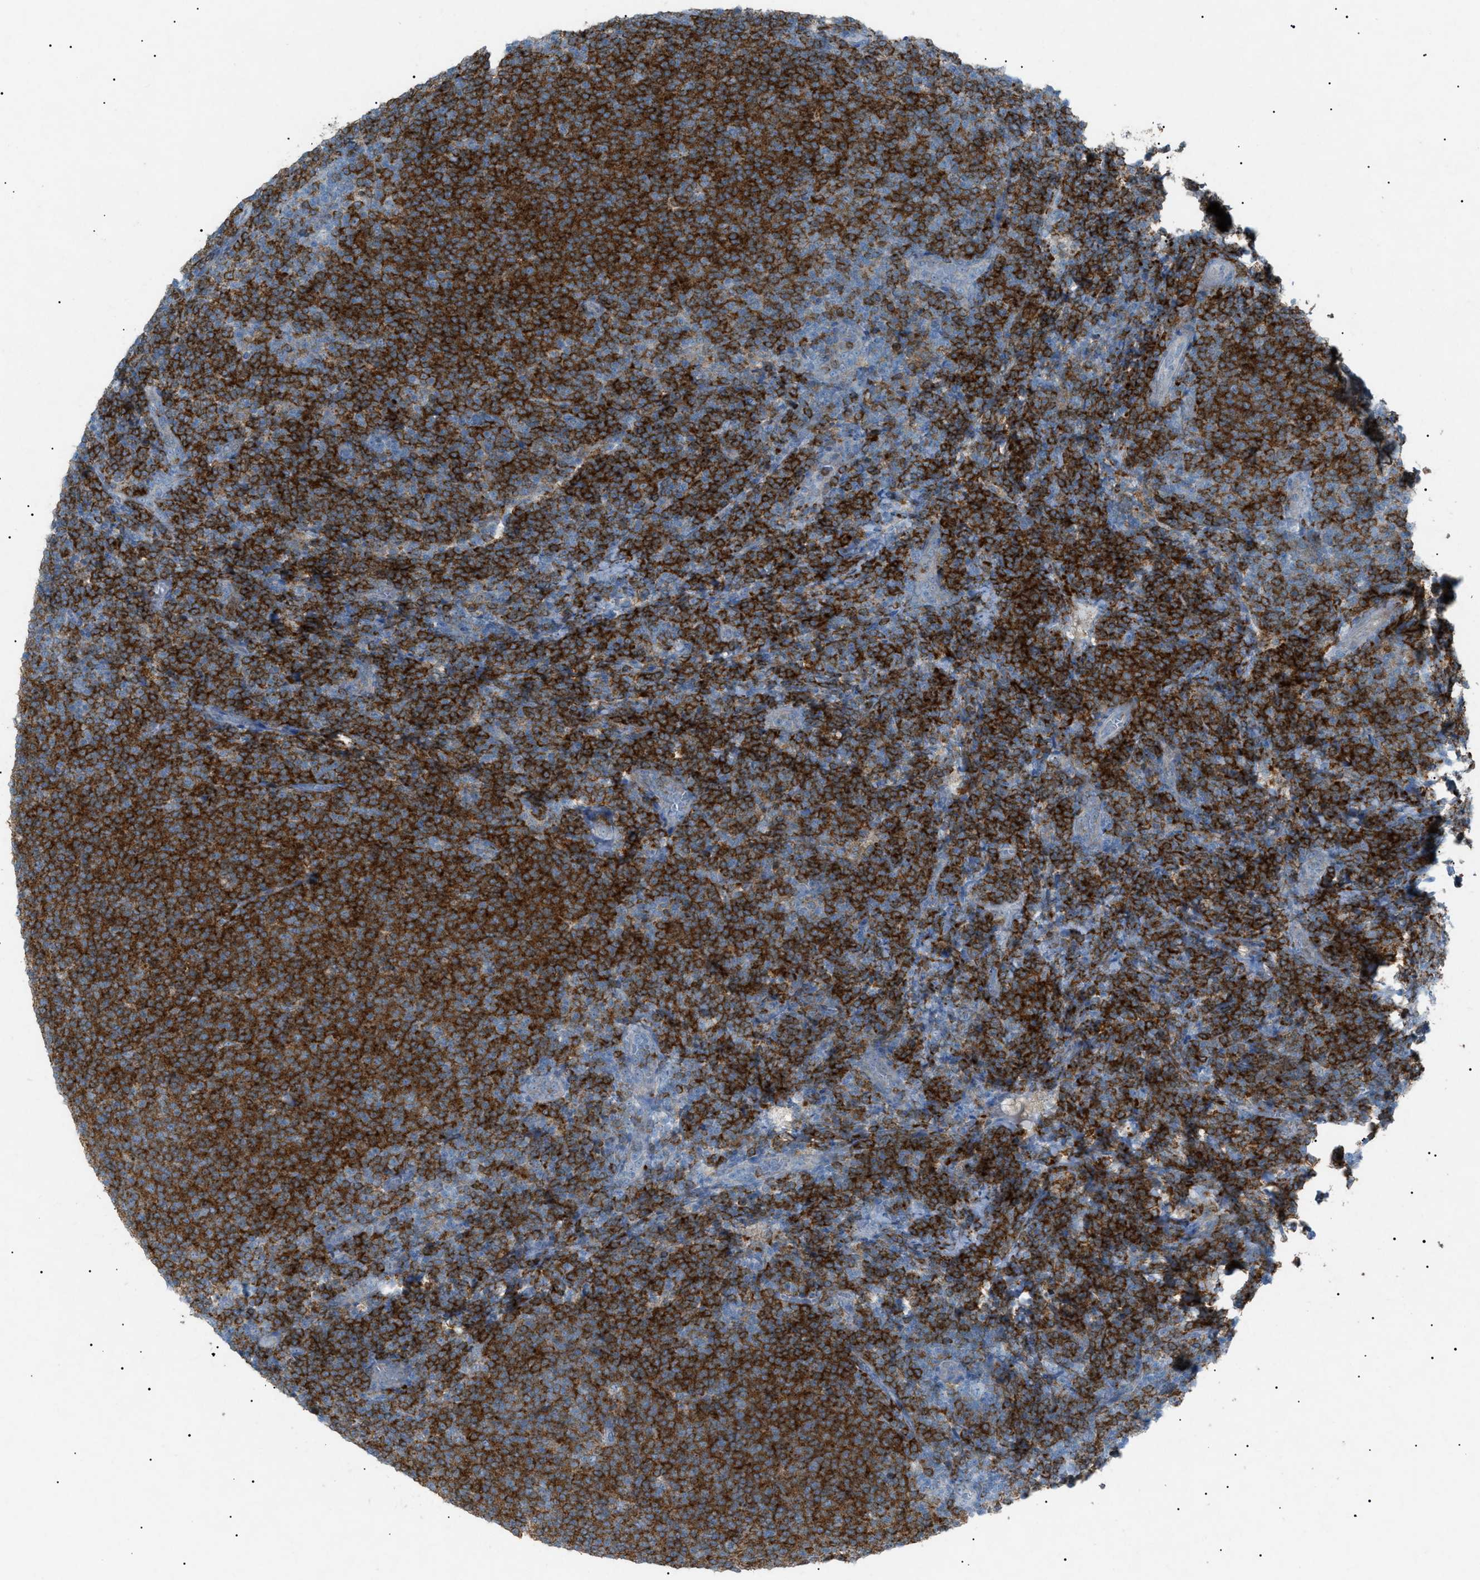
{"staining": {"intensity": "strong", "quantity": "25%-75%", "location": "cytoplasmic/membranous"}, "tissue": "lymphoma", "cell_type": "Tumor cells", "image_type": "cancer", "snomed": [{"axis": "morphology", "description": "Malignant lymphoma, non-Hodgkin's type, Low grade"}, {"axis": "topography", "description": "Lymph node"}], "caption": "Brown immunohistochemical staining in human lymphoma displays strong cytoplasmic/membranous positivity in about 25%-75% of tumor cells.", "gene": "BTK", "patient": {"sex": "male", "age": 66}}